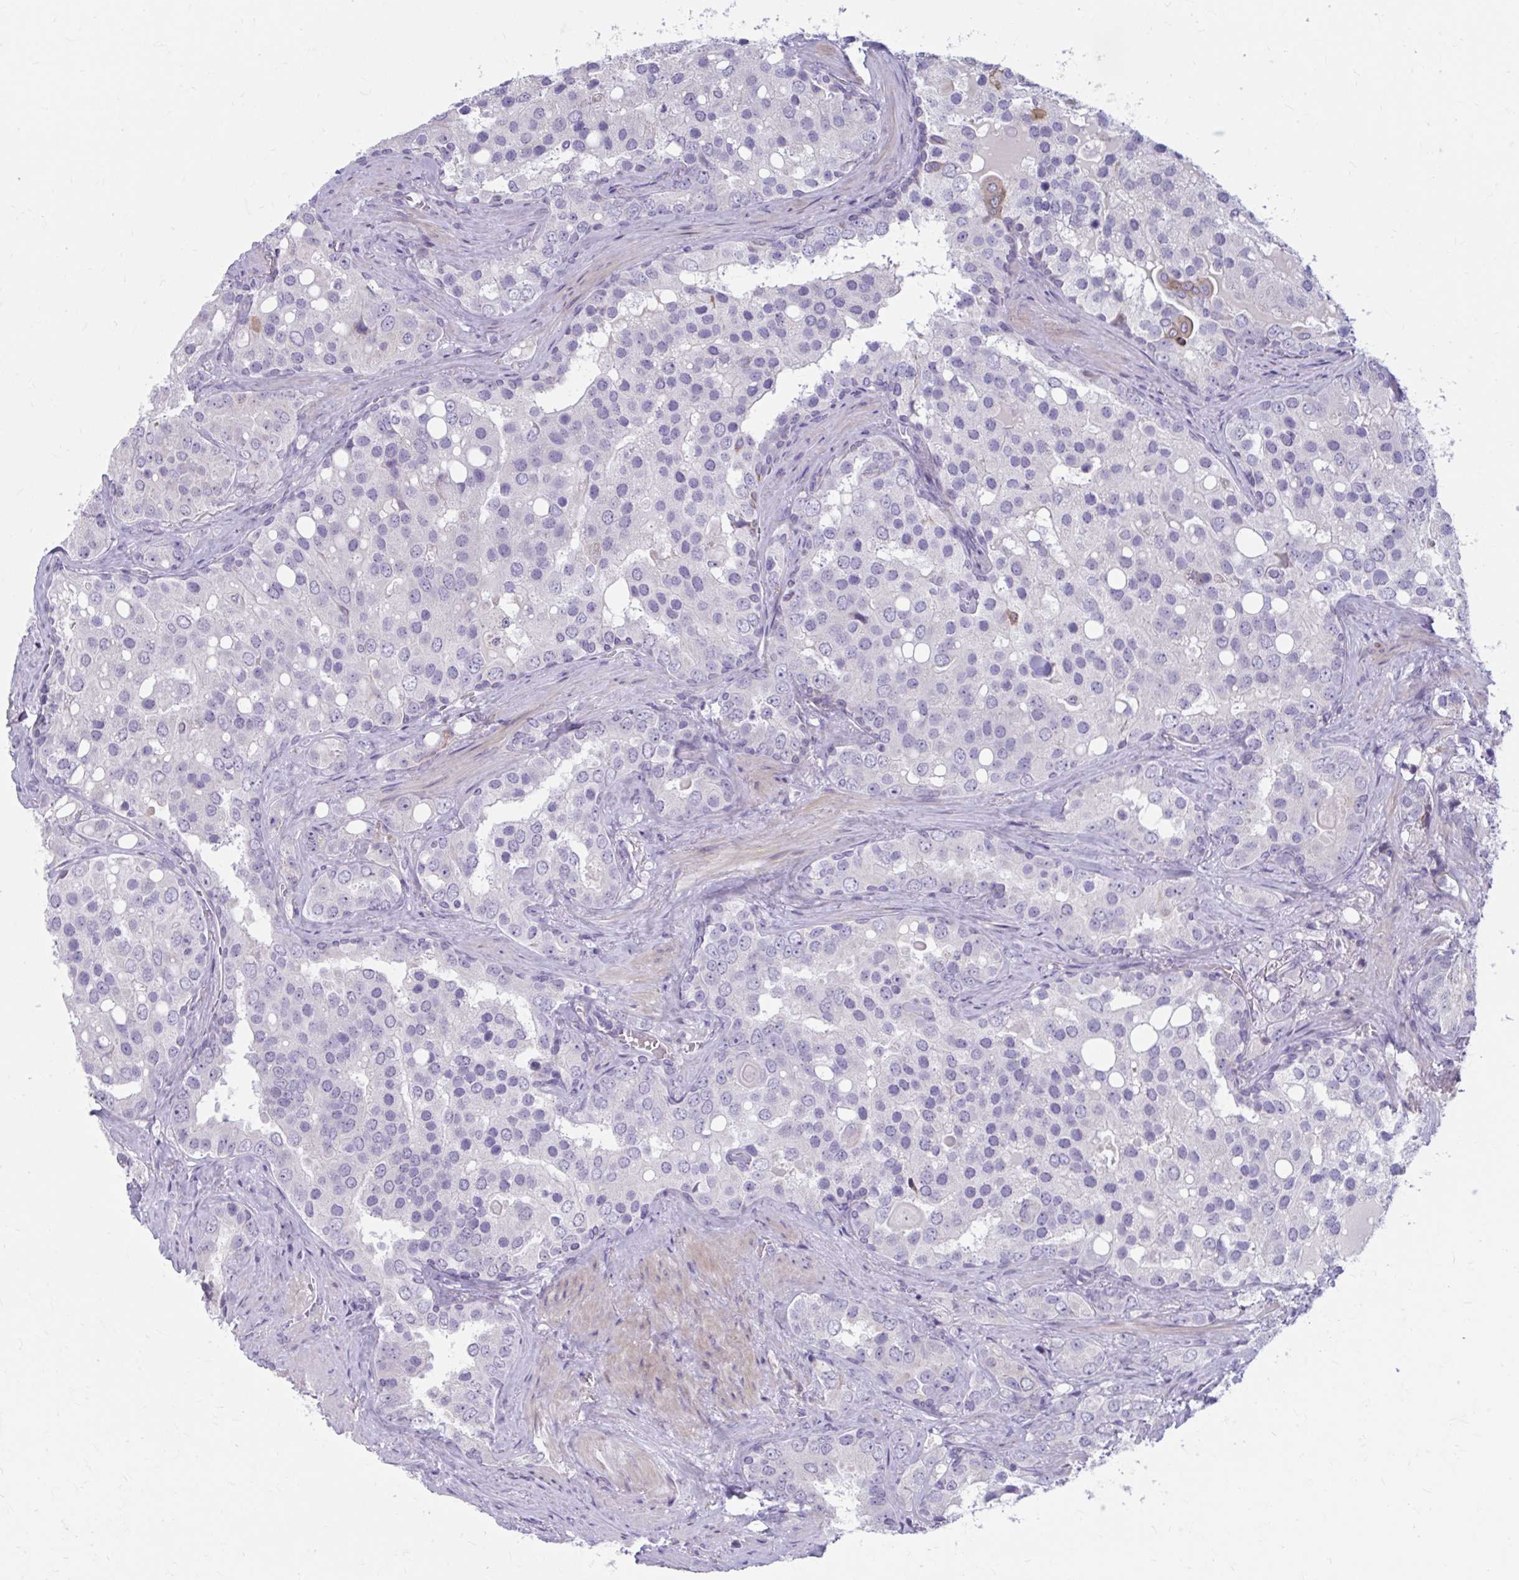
{"staining": {"intensity": "negative", "quantity": "none", "location": "none"}, "tissue": "prostate cancer", "cell_type": "Tumor cells", "image_type": "cancer", "snomed": [{"axis": "morphology", "description": "Adenocarcinoma, High grade"}, {"axis": "topography", "description": "Prostate"}], "caption": "The immunohistochemistry photomicrograph has no significant positivity in tumor cells of prostate cancer (adenocarcinoma (high-grade)) tissue.", "gene": "MSMO1", "patient": {"sex": "male", "age": 67}}